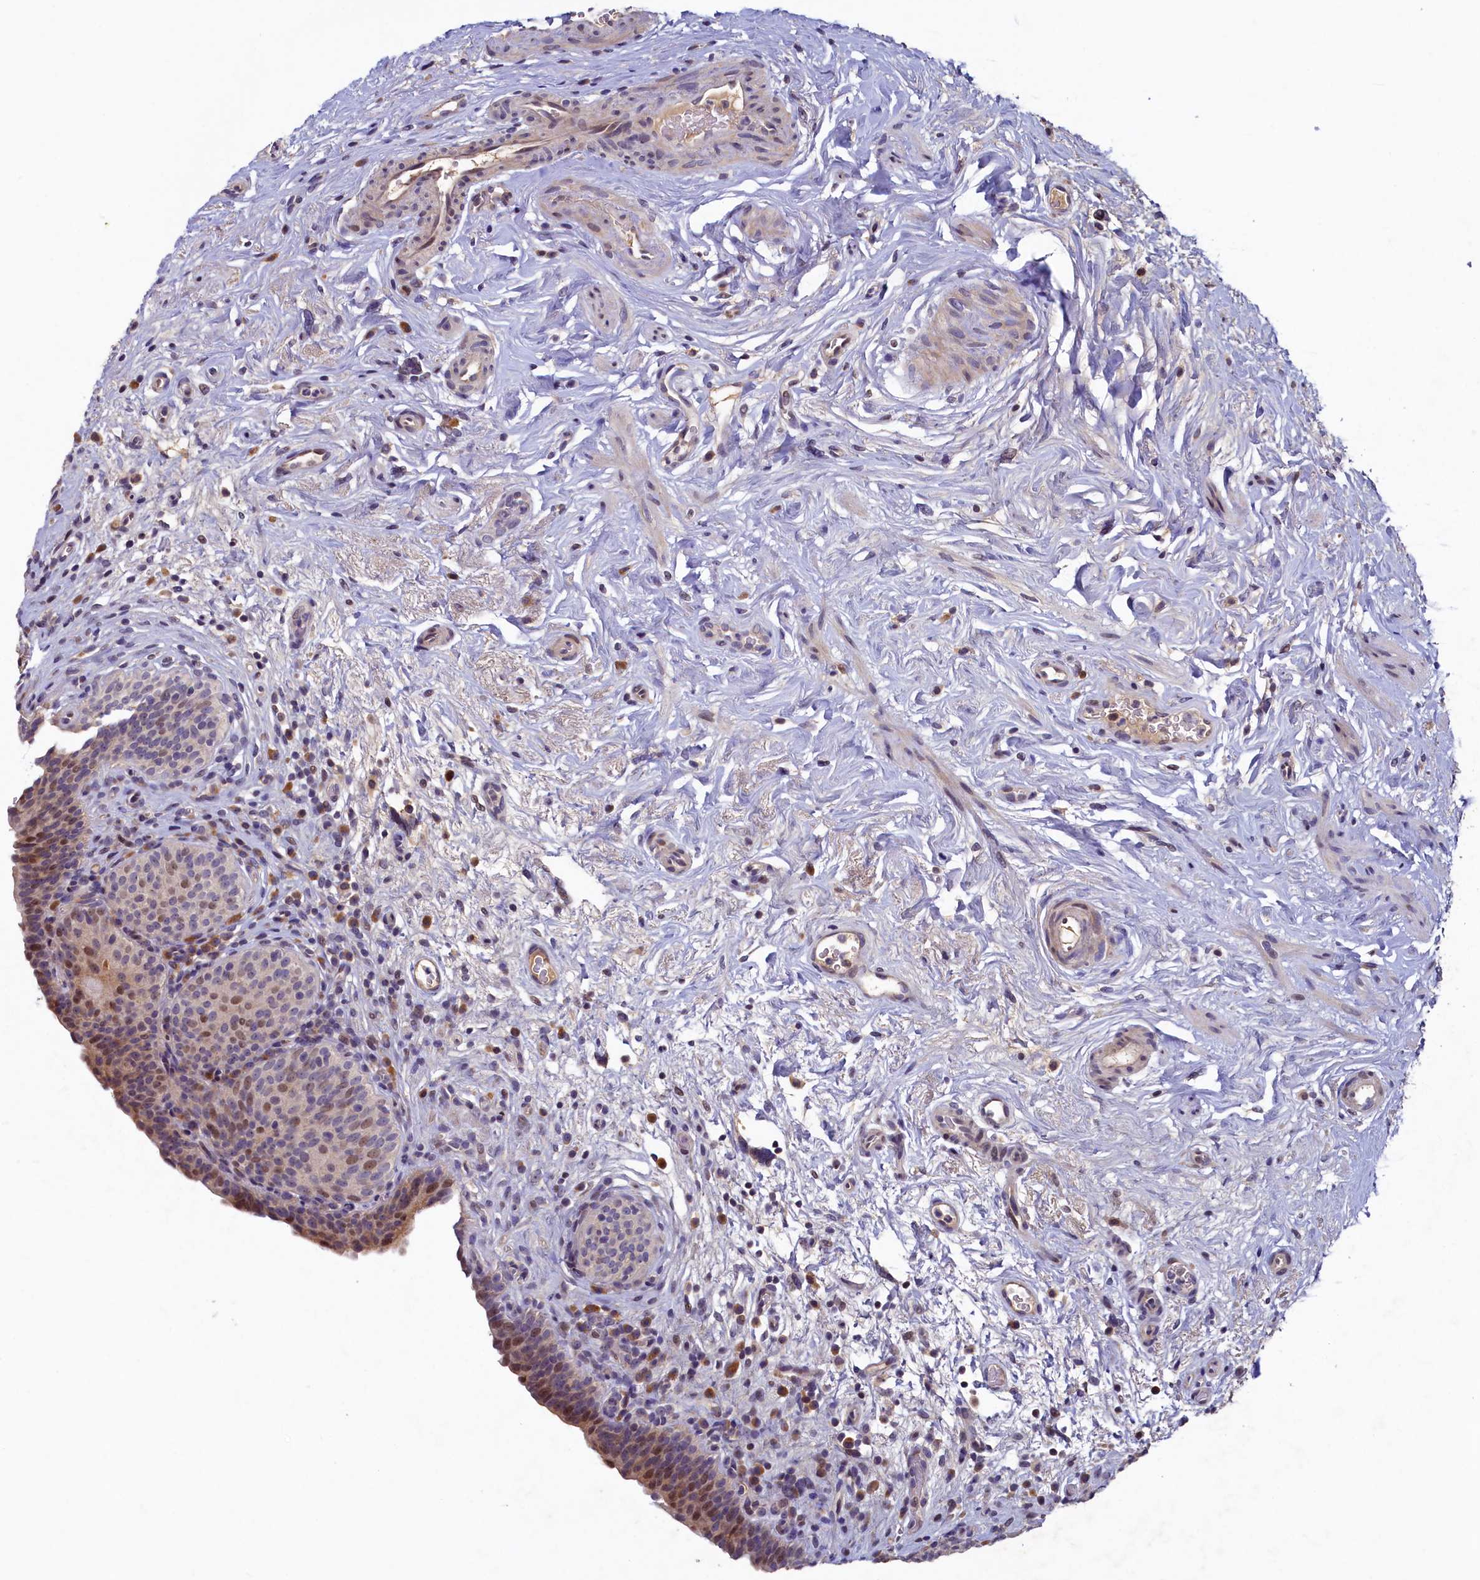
{"staining": {"intensity": "moderate", "quantity": "<25%", "location": "cytoplasmic/membranous,nuclear"}, "tissue": "urinary bladder", "cell_type": "Urothelial cells", "image_type": "normal", "snomed": [{"axis": "morphology", "description": "Normal tissue, NOS"}, {"axis": "topography", "description": "Urinary bladder"}], "caption": "The photomicrograph shows a brown stain indicating the presence of a protein in the cytoplasmic/membranous,nuclear of urothelial cells in urinary bladder.", "gene": "LATS2", "patient": {"sex": "male", "age": 83}}